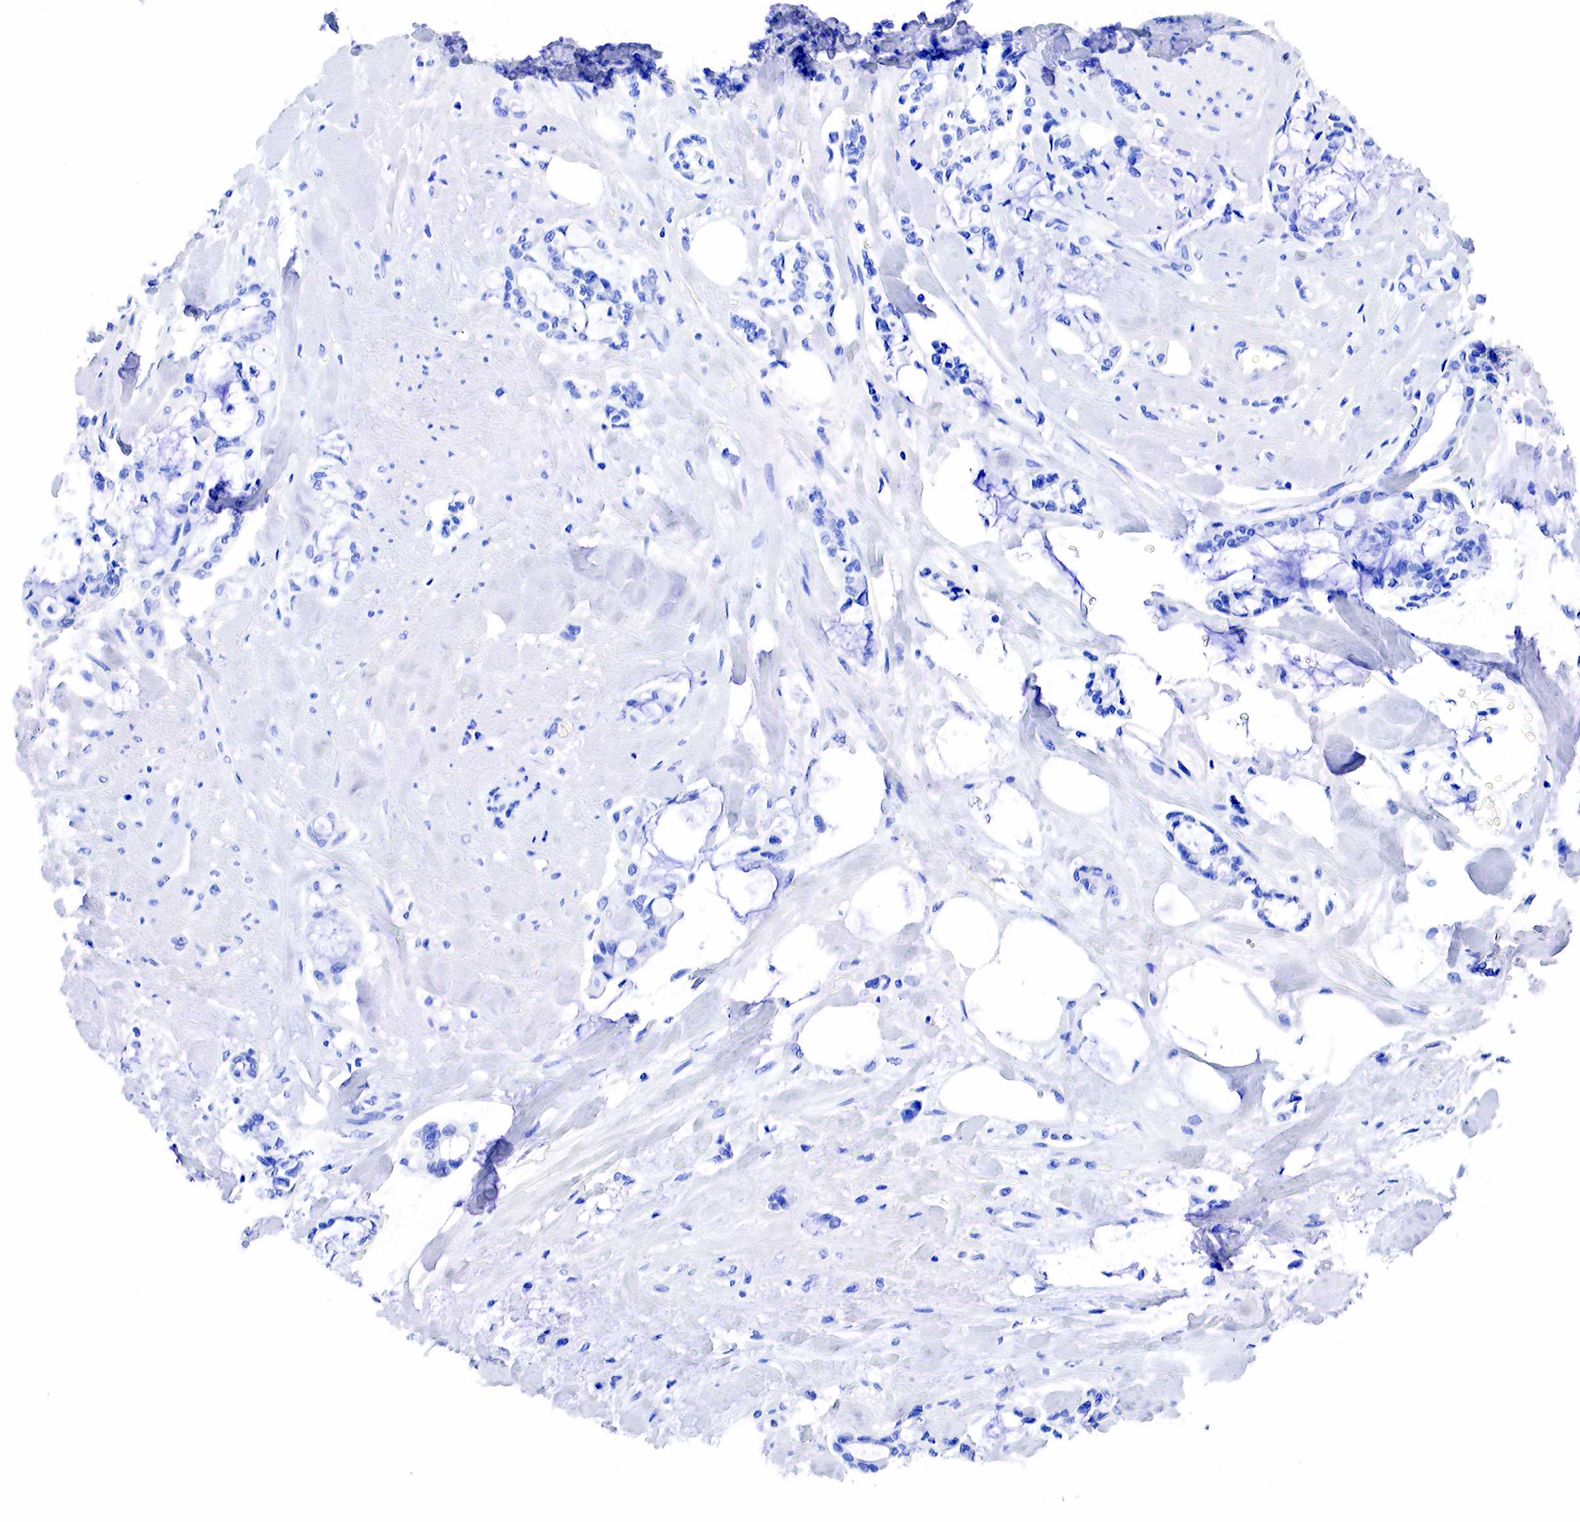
{"staining": {"intensity": "negative", "quantity": "none", "location": "none"}, "tissue": "pancreatic cancer", "cell_type": "Tumor cells", "image_type": "cancer", "snomed": [{"axis": "morphology", "description": "Adenocarcinoma, NOS"}, {"axis": "topography", "description": "Pancreas"}], "caption": "DAB (3,3'-diaminobenzidine) immunohistochemical staining of human adenocarcinoma (pancreatic) displays no significant expression in tumor cells.", "gene": "KLK3", "patient": {"sex": "female", "age": 70}}